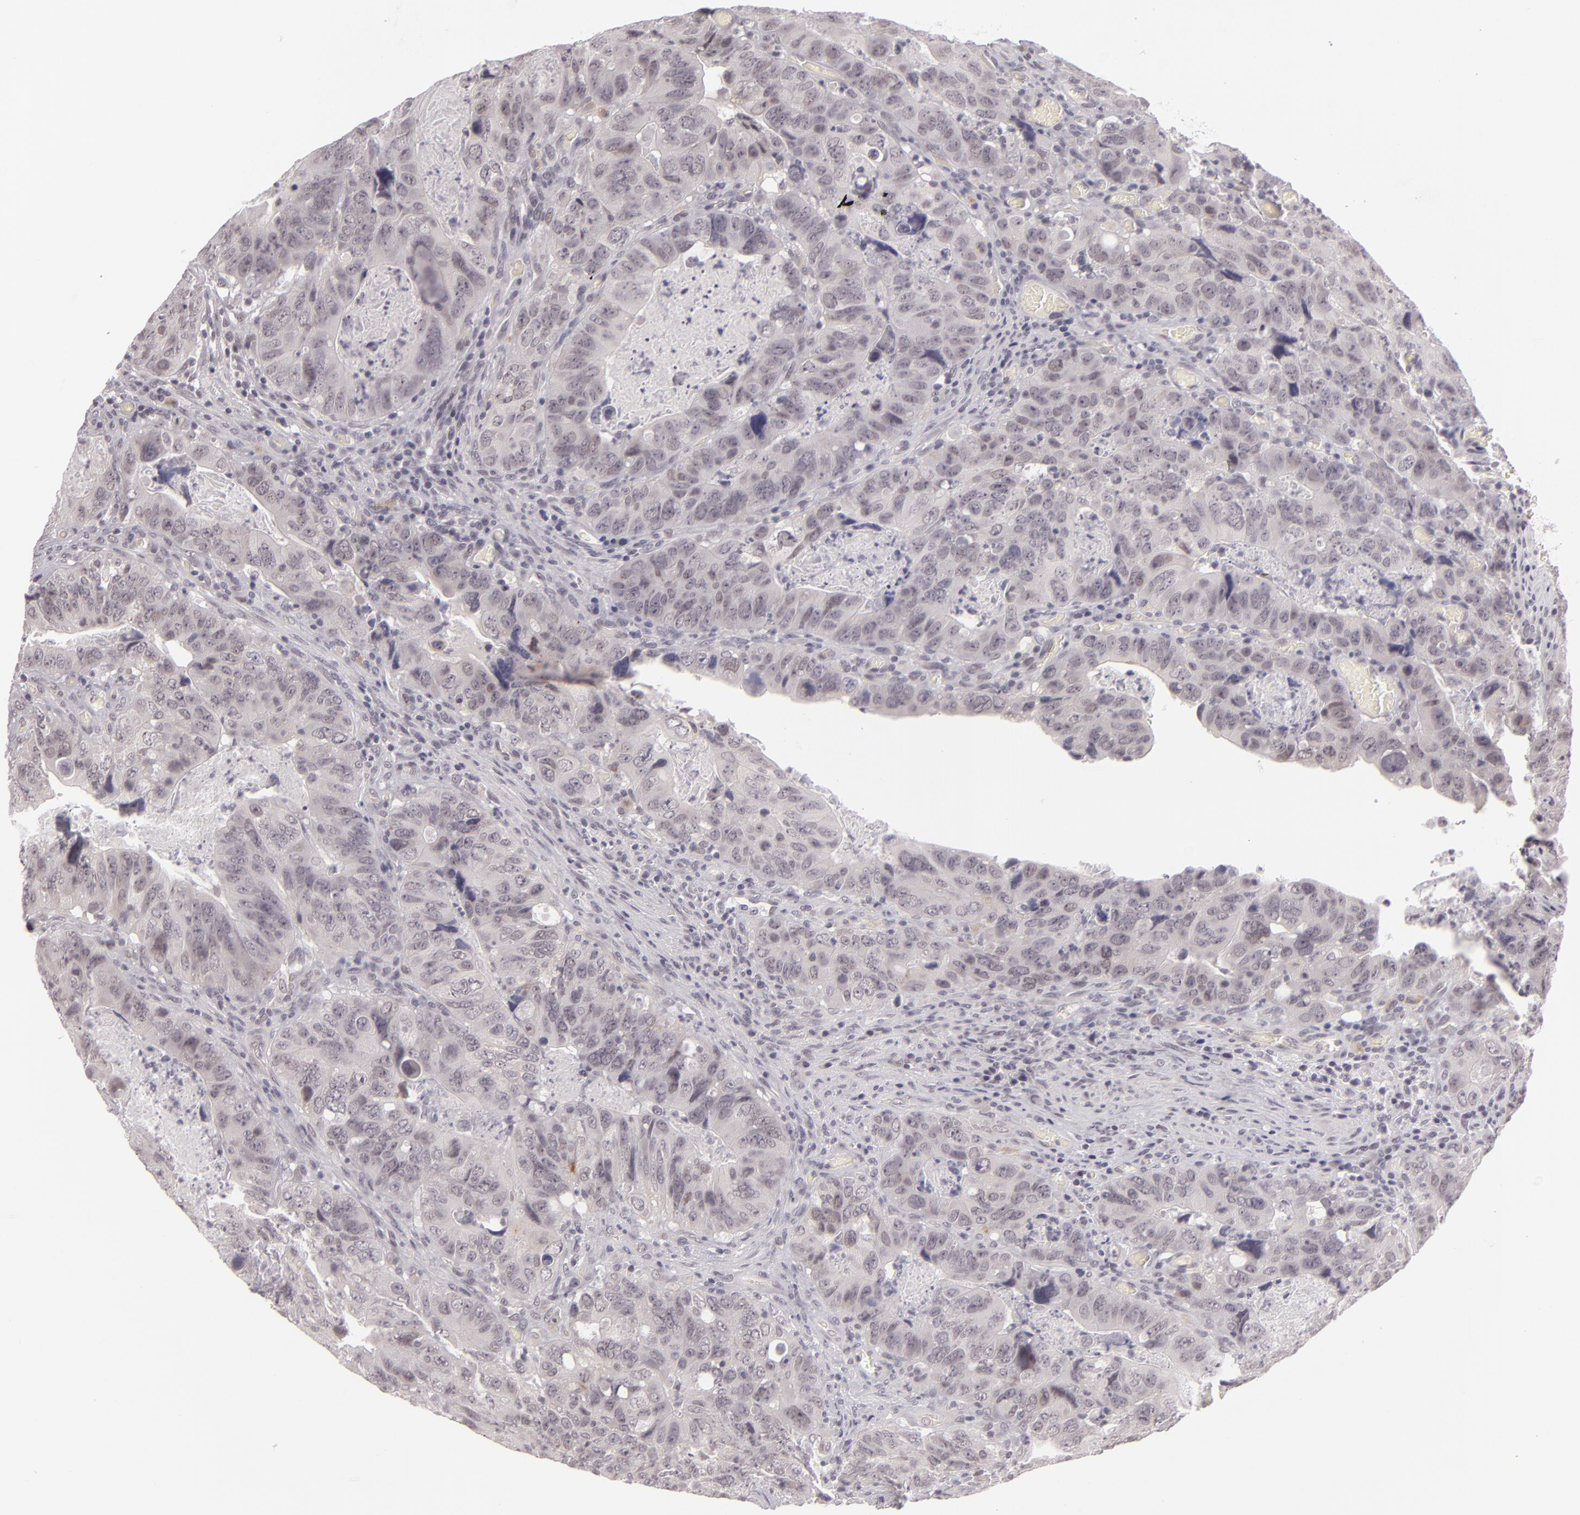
{"staining": {"intensity": "negative", "quantity": "none", "location": "none"}, "tissue": "colorectal cancer", "cell_type": "Tumor cells", "image_type": "cancer", "snomed": [{"axis": "morphology", "description": "Adenocarcinoma, NOS"}, {"axis": "topography", "description": "Rectum"}], "caption": "An immunohistochemistry photomicrograph of colorectal cancer is shown. There is no staining in tumor cells of colorectal cancer. (DAB (3,3'-diaminobenzidine) IHC, high magnification).", "gene": "ZNF205", "patient": {"sex": "female", "age": 82}}